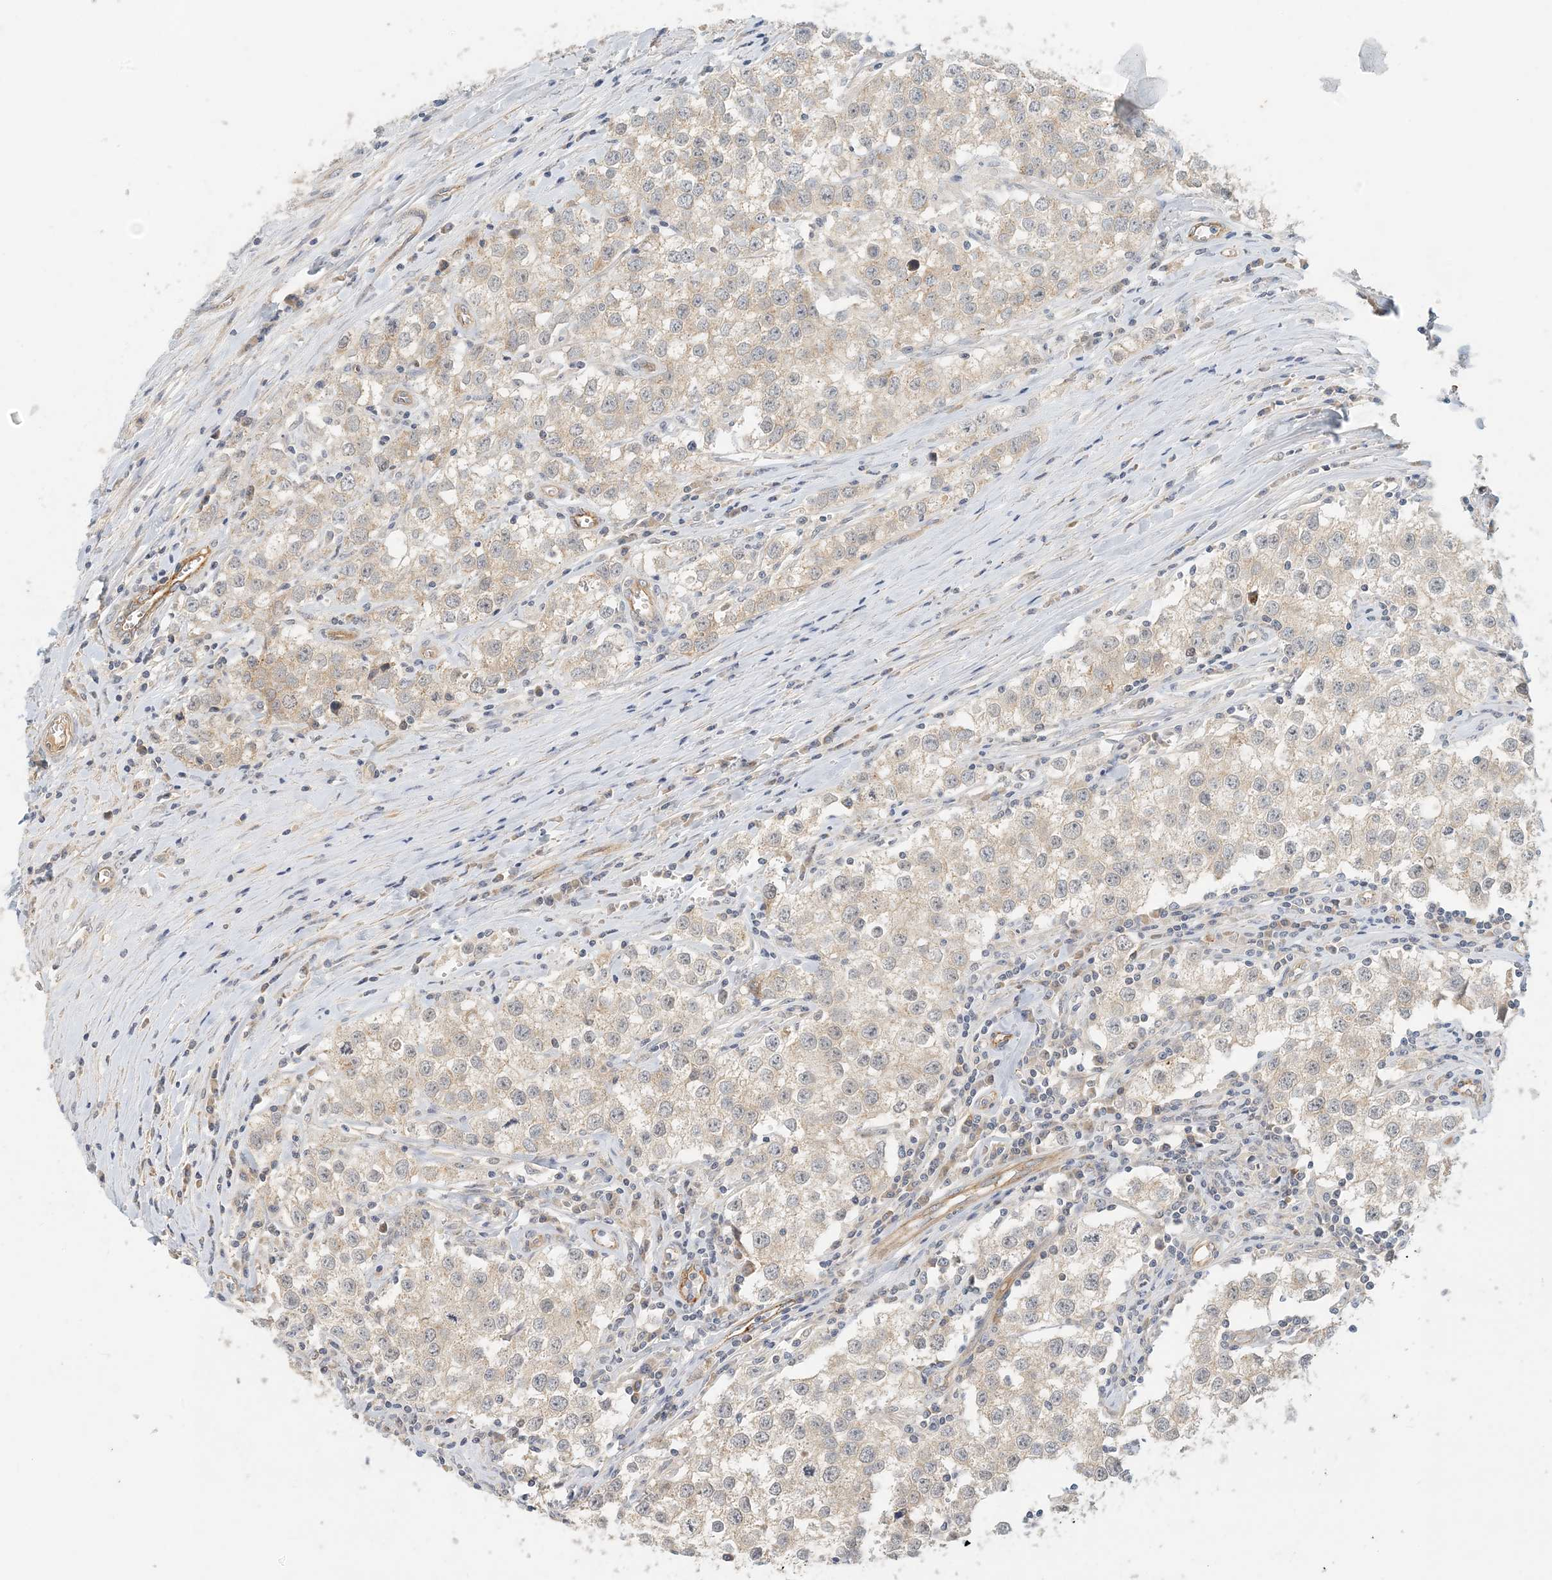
{"staining": {"intensity": "weak", "quantity": ">75%", "location": "cytoplasmic/membranous"}, "tissue": "testis cancer", "cell_type": "Tumor cells", "image_type": "cancer", "snomed": [{"axis": "morphology", "description": "Seminoma, NOS"}, {"axis": "morphology", "description": "Carcinoma, Embryonal, NOS"}, {"axis": "topography", "description": "Testis"}], "caption": "There is low levels of weak cytoplasmic/membranous positivity in tumor cells of testis cancer, as demonstrated by immunohistochemical staining (brown color).", "gene": "ZBTB3", "patient": {"sex": "male", "age": 43}}